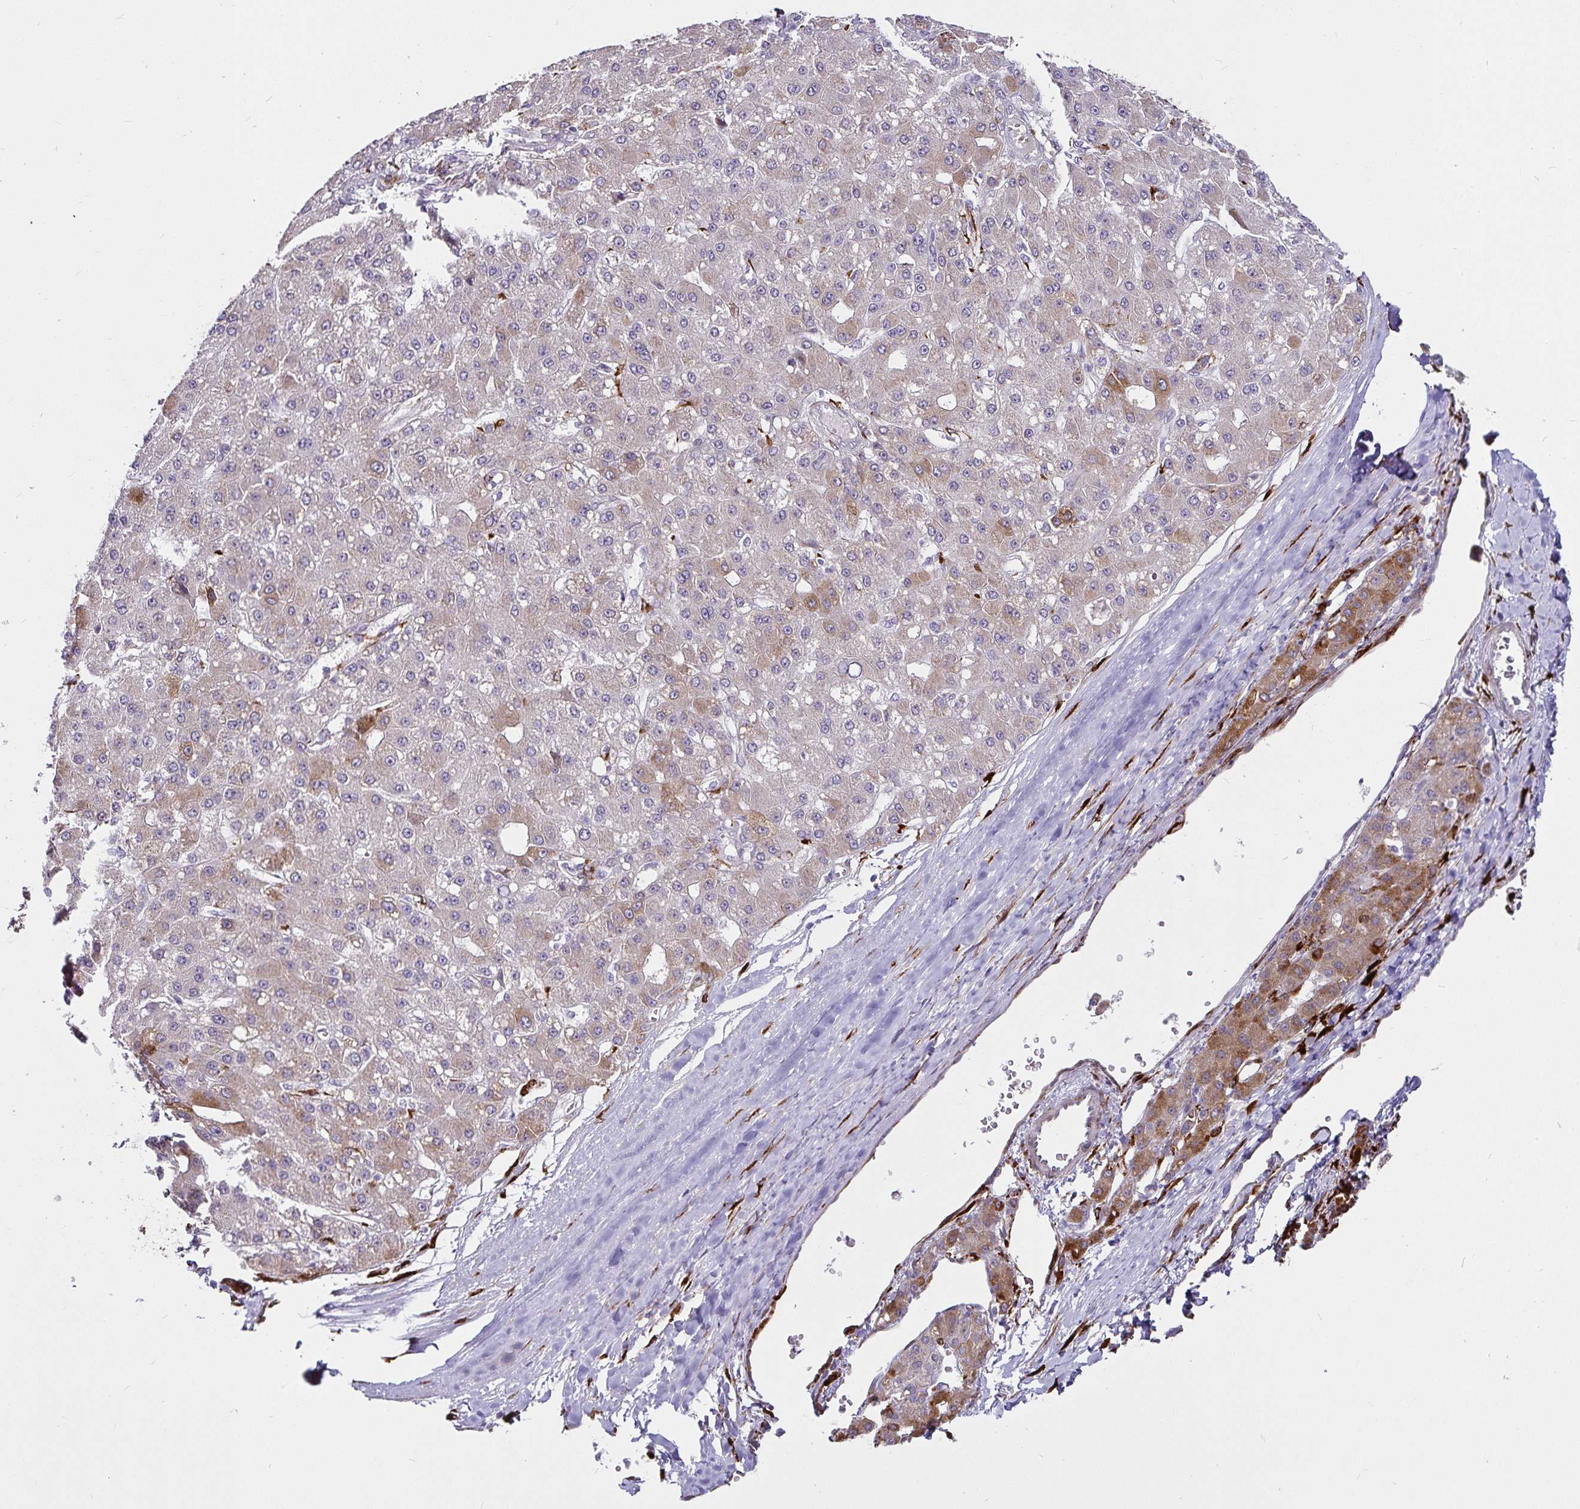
{"staining": {"intensity": "moderate", "quantity": "25%-75%", "location": "cytoplasmic/membranous"}, "tissue": "liver cancer", "cell_type": "Tumor cells", "image_type": "cancer", "snomed": [{"axis": "morphology", "description": "Carcinoma, Hepatocellular, NOS"}, {"axis": "topography", "description": "Liver"}], "caption": "This photomicrograph exhibits hepatocellular carcinoma (liver) stained with IHC to label a protein in brown. The cytoplasmic/membranous of tumor cells show moderate positivity for the protein. Nuclei are counter-stained blue.", "gene": "P4HA2", "patient": {"sex": "male", "age": 67}}